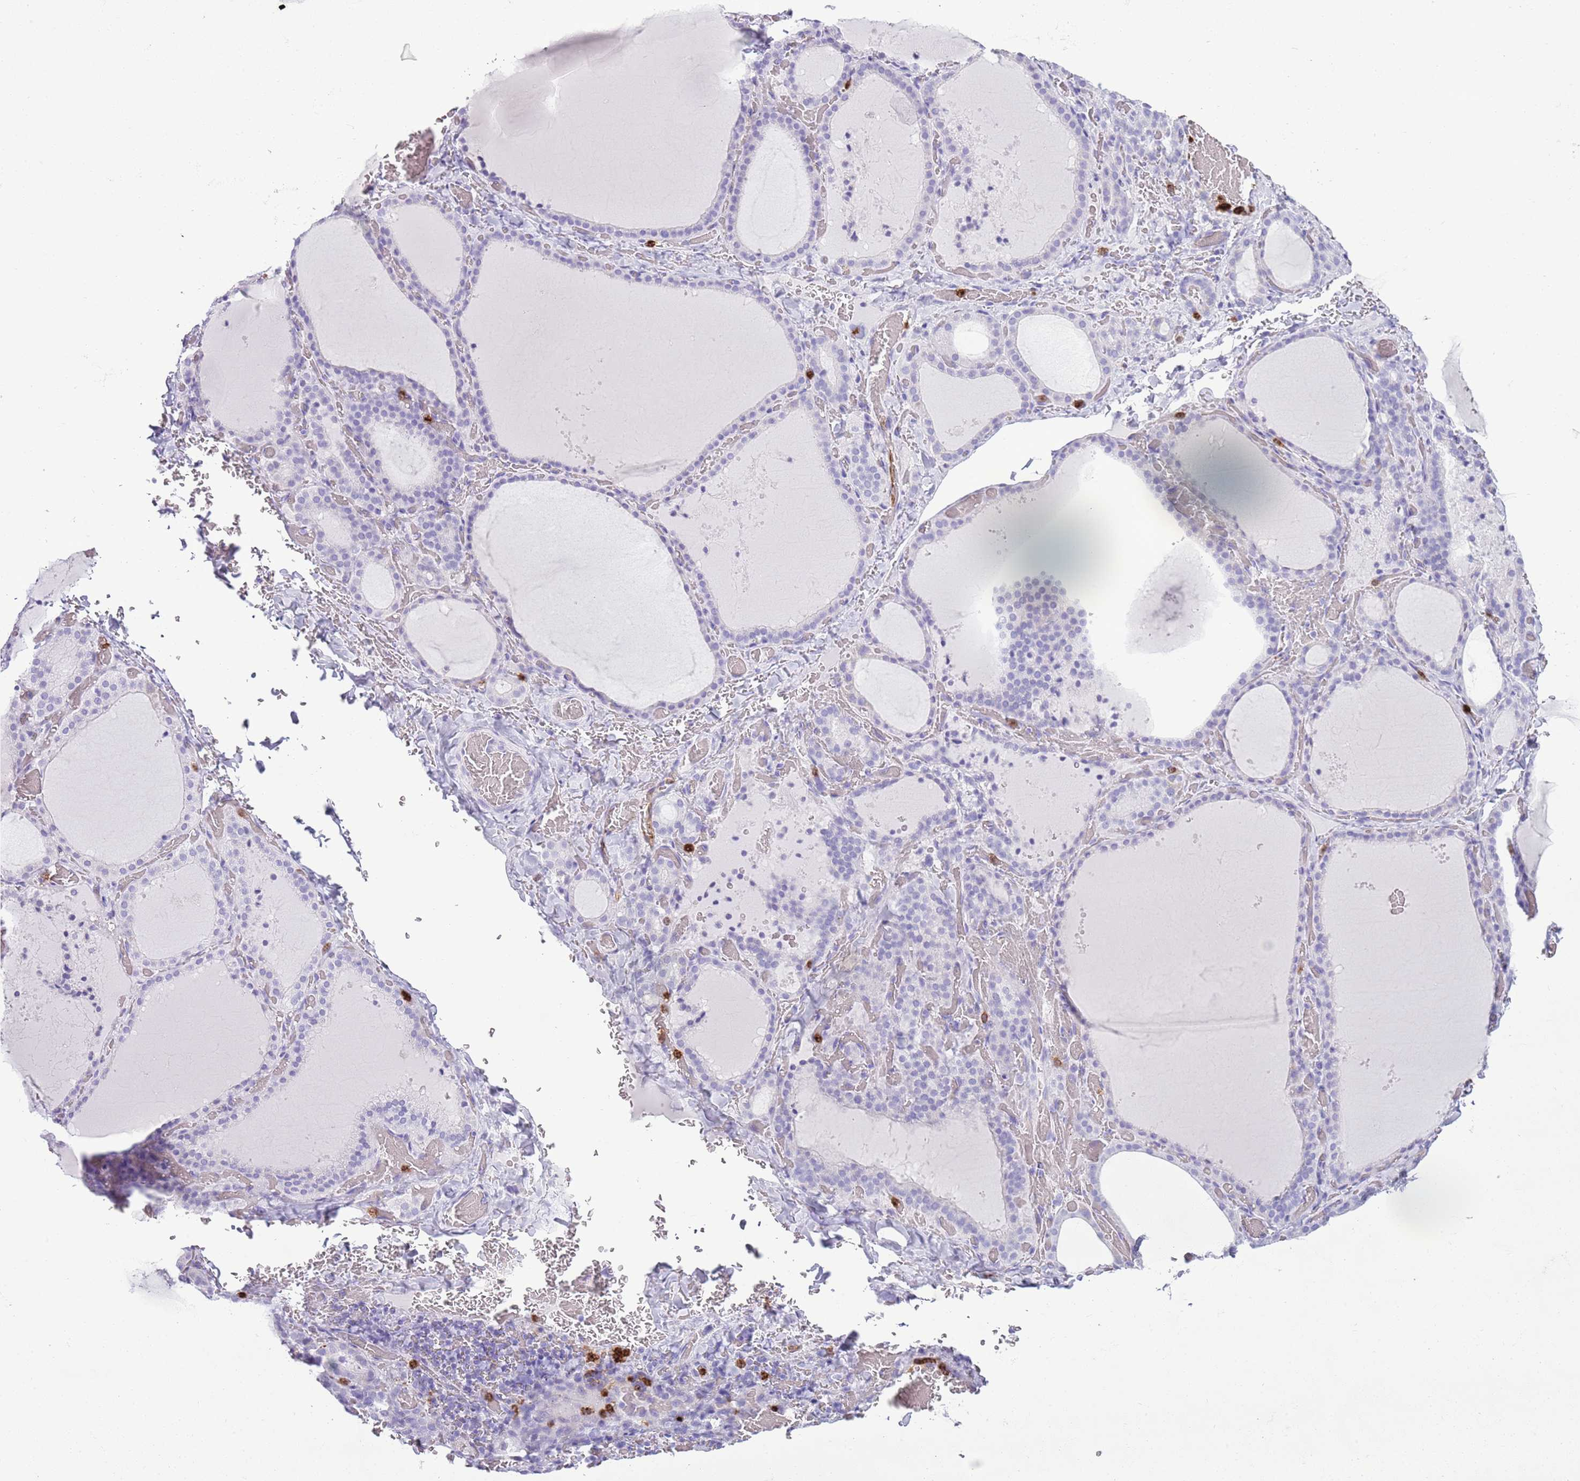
{"staining": {"intensity": "negative", "quantity": "none", "location": "none"}, "tissue": "thyroid gland", "cell_type": "Glandular cells", "image_type": "normal", "snomed": [{"axis": "morphology", "description": "Normal tissue, NOS"}, {"axis": "topography", "description": "Thyroid gland"}], "caption": "Immunohistochemical staining of normal thyroid gland demonstrates no significant positivity in glandular cells.", "gene": "CD177", "patient": {"sex": "female", "age": 39}}